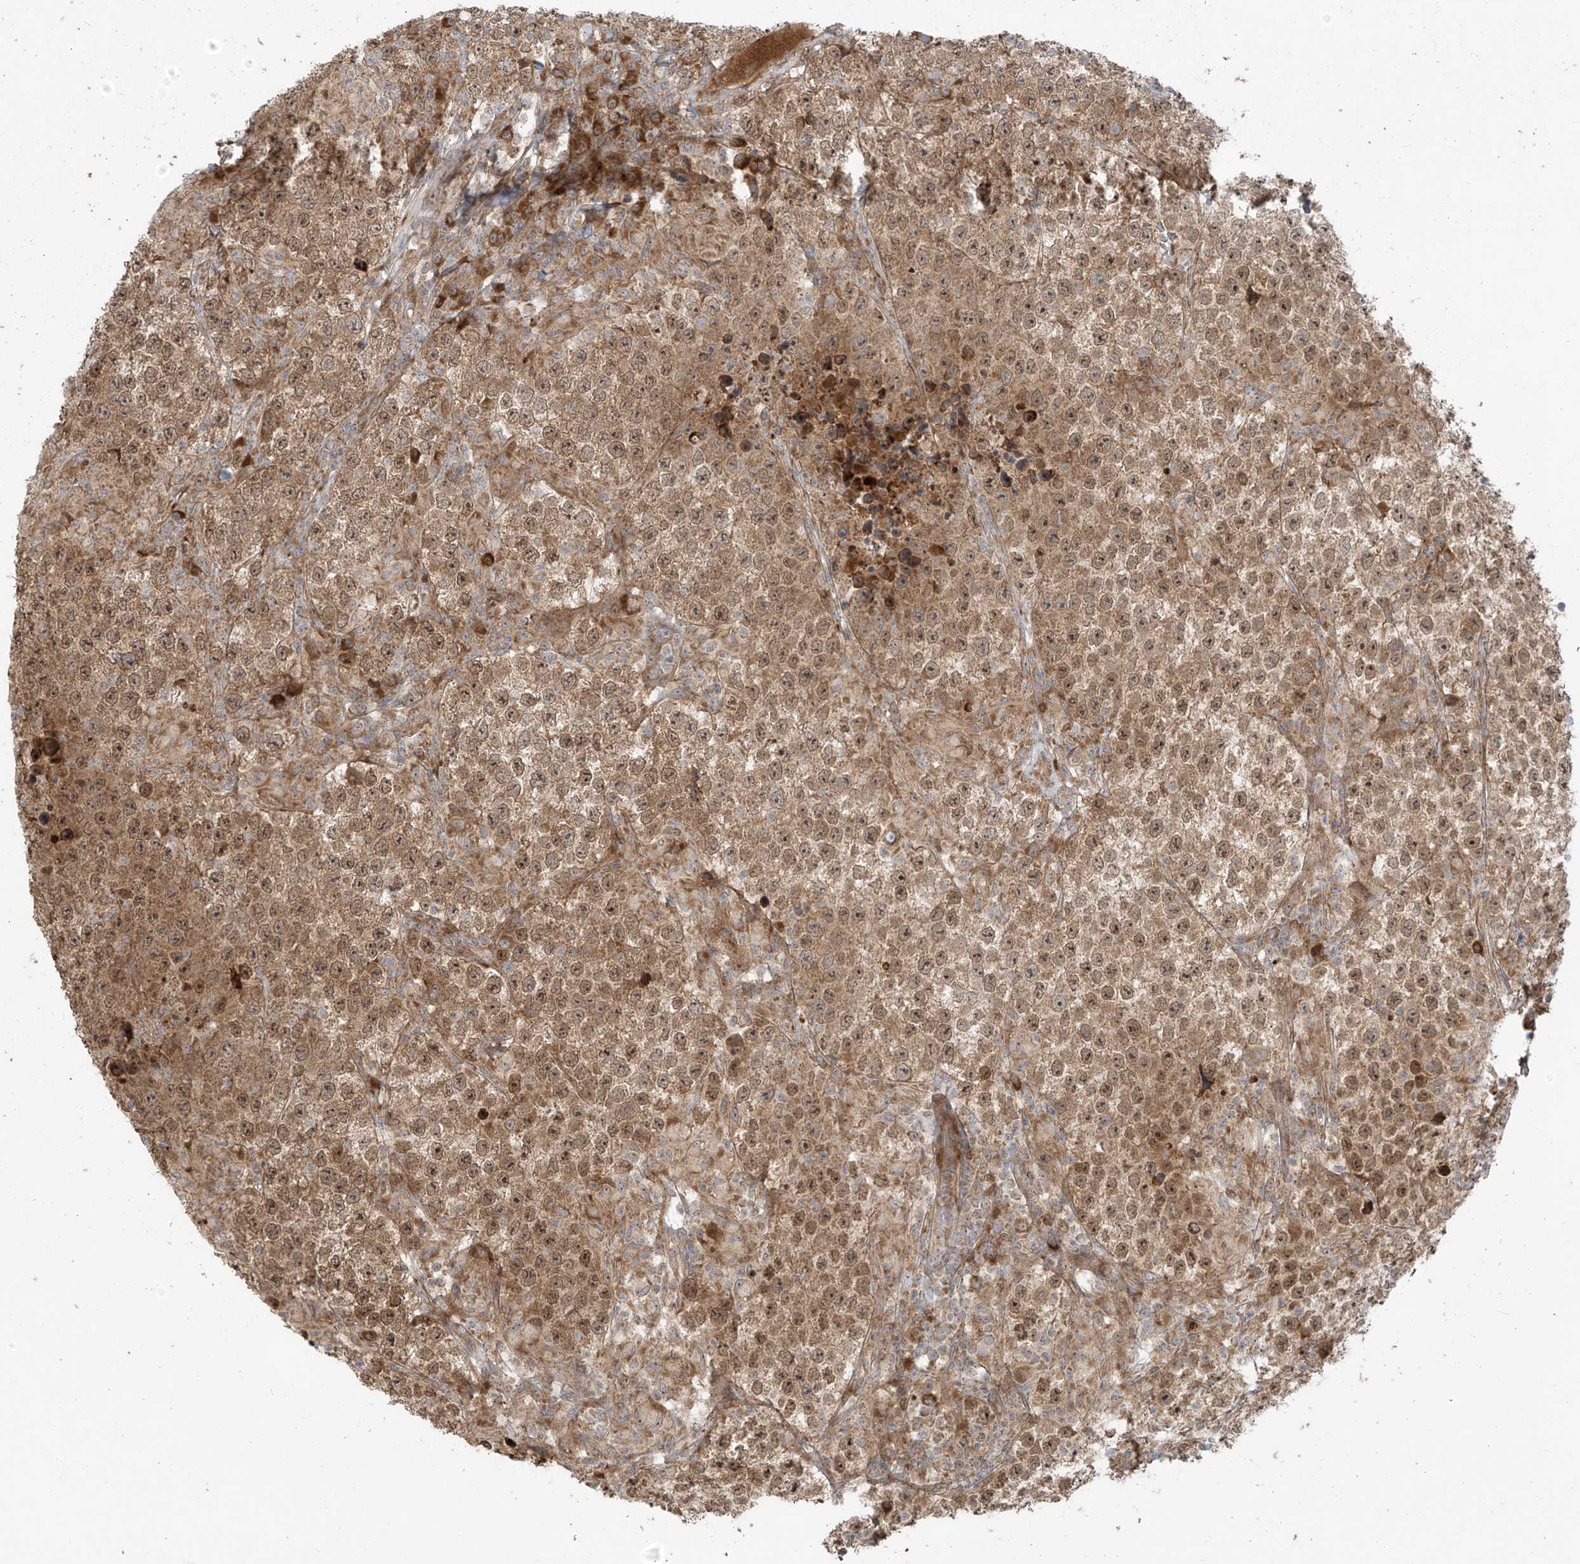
{"staining": {"intensity": "moderate", "quantity": ">75%", "location": "cytoplasmic/membranous,nuclear"}, "tissue": "testis cancer", "cell_type": "Tumor cells", "image_type": "cancer", "snomed": [{"axis": "morphology", "description": "Normal tissue, NOS"}, {"axis": "morphology", "description": "Urothelial carcinoma, High grade"}, {"axis": "morphology", "description": "Seminoma, NOS"}, {"axis": "morphology", "description": "Carcinoma, Embryonal, NOS"}, {"axis": "topography", "description": "Urinary bladder"}, {"axis": "topography", "description": "Testis"}], "caption": "Moderate cytoplasmic/membranous and nuclear staining is present in approximately >75% of tumor cells in embryonal carcinoma (testis). Immunohistochemistry (ihc) stains the protein in brown and the nuclei are stained blue.", "gene": "KATNIP", "patient": {"sex": "male", "age": 41}}